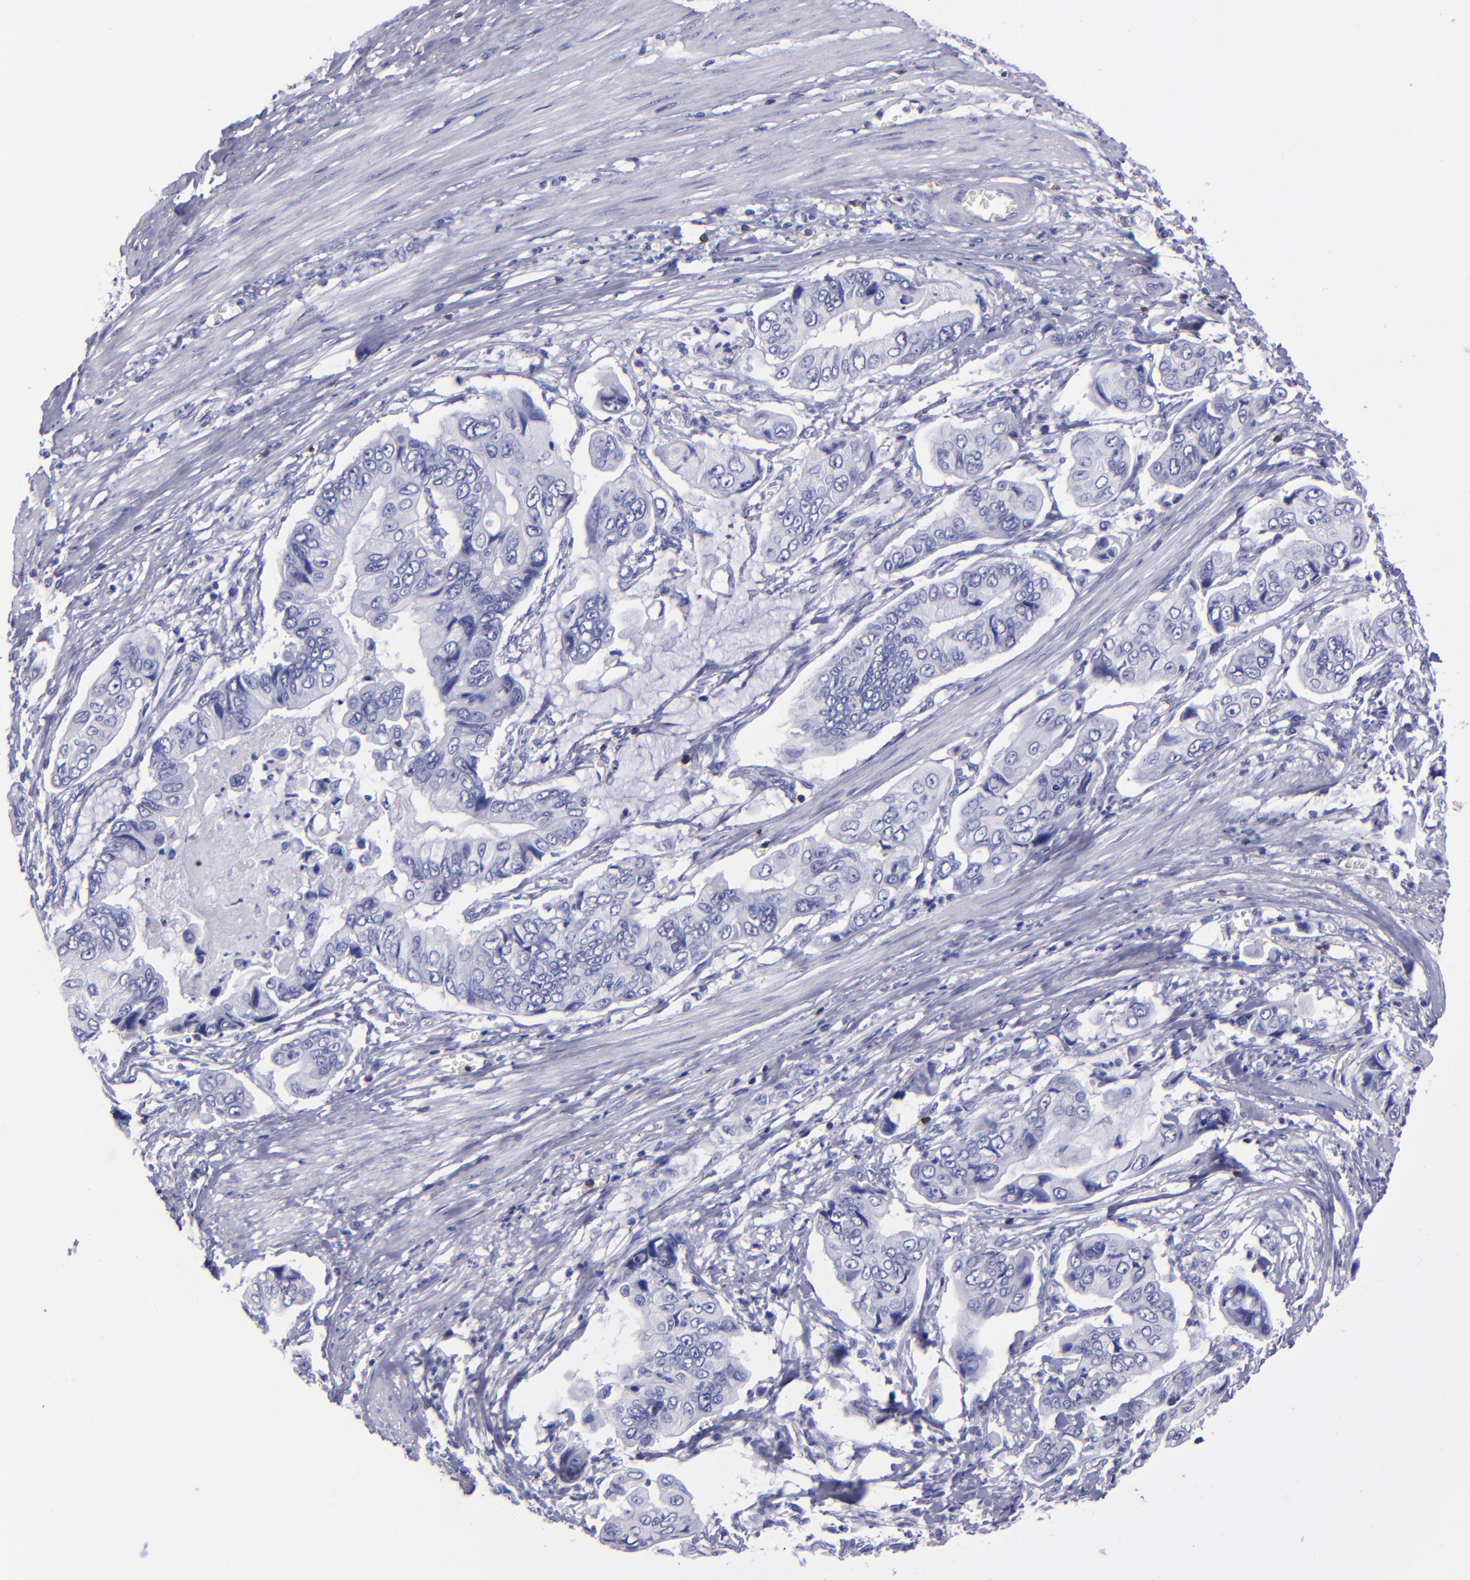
{"staining": {"intensity": "negative", "quantity": "none", "location": "none"}, "tissue": "stomach cancer", "cell_type": "Tumor cells", "image_type": "cancer", "snomed": [{"axis": "morphology", "description": "Adenocarcinoma, NOS"}, {"axis": "topography", "description": "Stomach, upper"}], "caption": "The photomicrograph reveals no significant expression in tumor cells of stomach cancer (adenocarcinoma).", "gene": "CD6", "patient": {"sex": "male", "age": 80}}